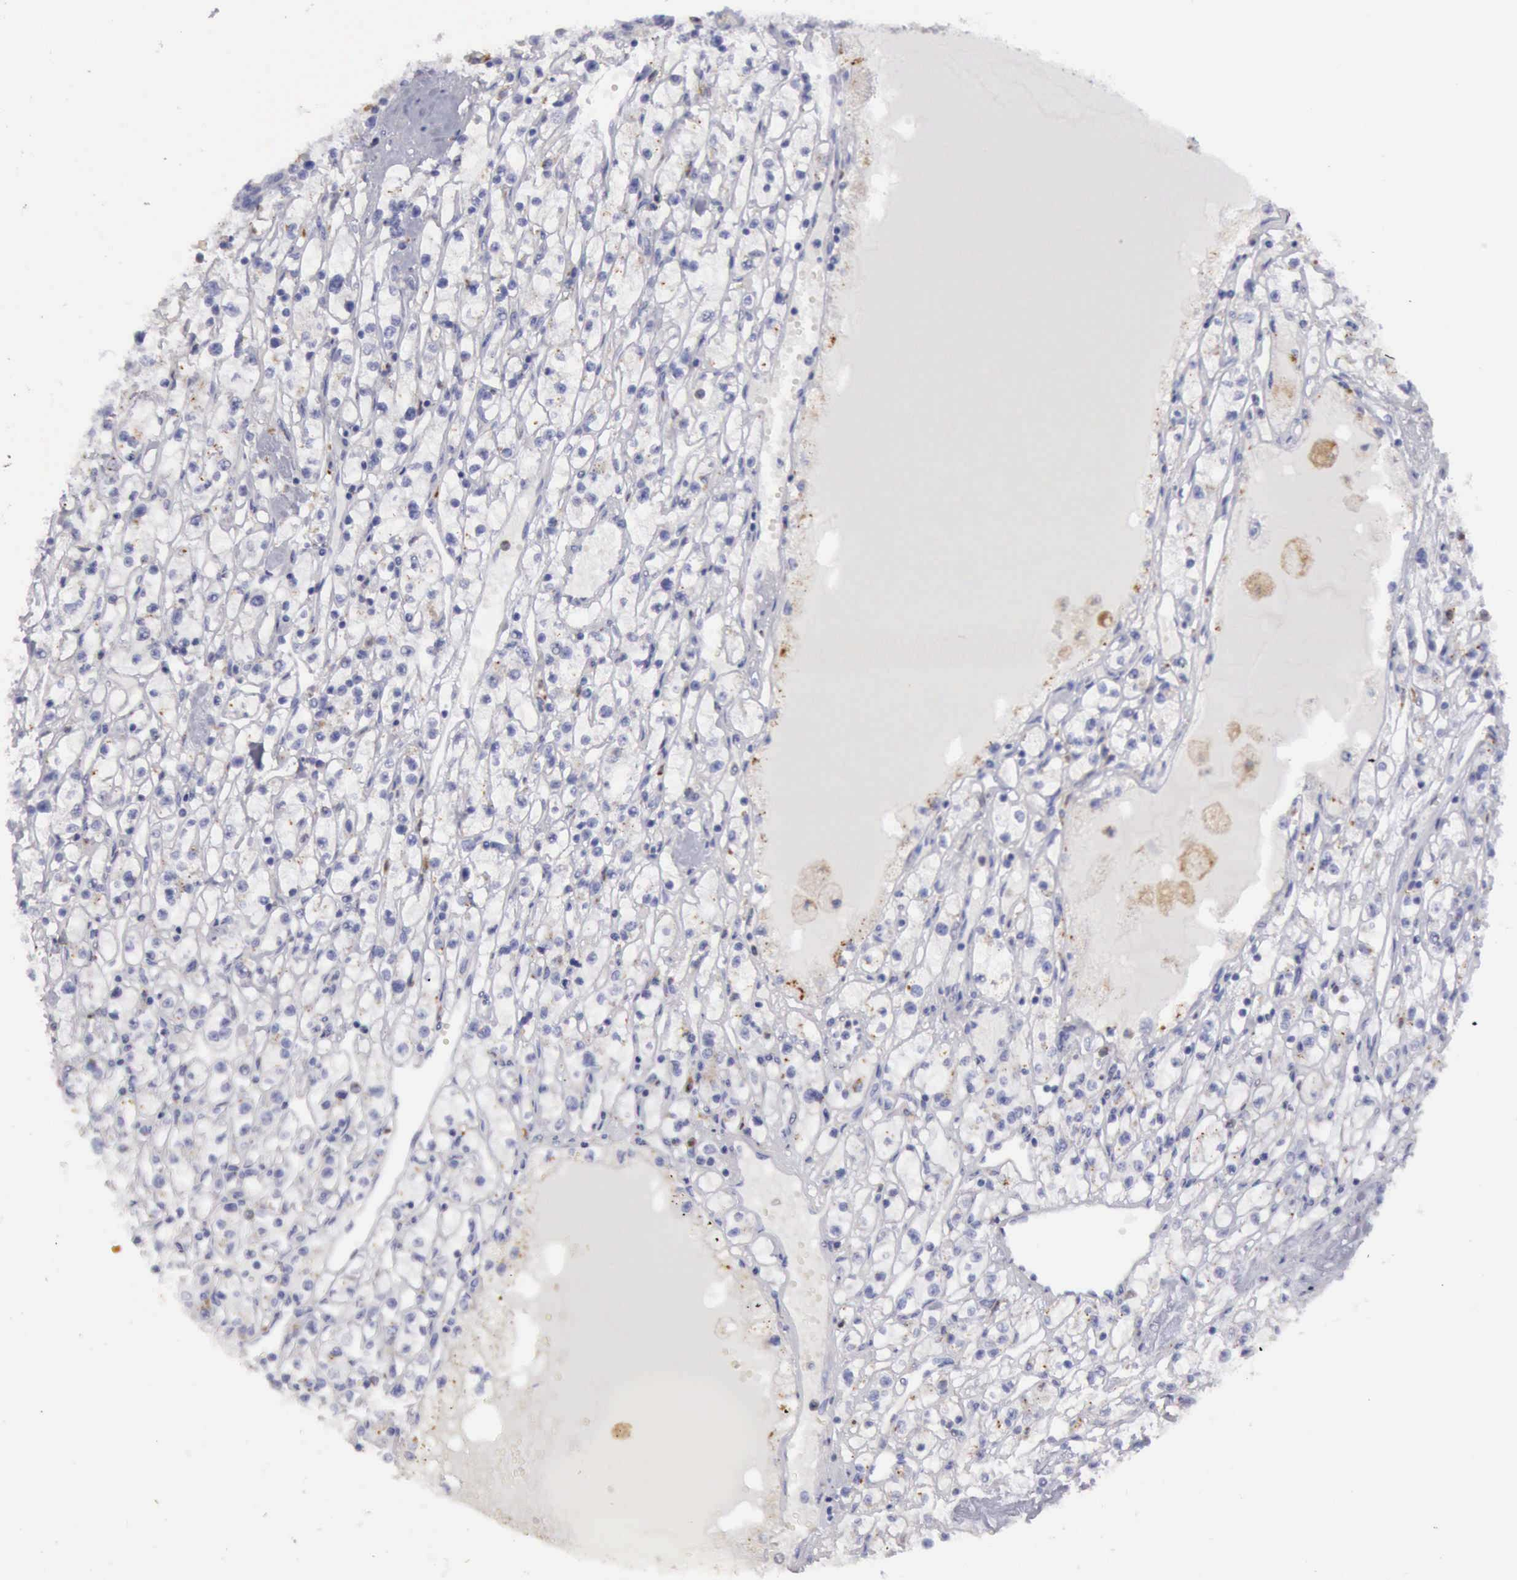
{"staining": {"intensity": "weak", "quantity": "<25%", "location": "cytoplasmic/membranous"}, "tissue": "renal cancer", "cell_type": "Tumor cells", "image_type": "cancer", "snomed": [{"axis": "morphology", "description": "Adenocarcinoma, NOS"}, {"axis": "topography", "description": "Kidney"}], "caption": "This is an IHC image of human renal cancer. There is no staining in tumor cells.", "gene": "CTSS", "patient": {"sex": "male", "age": 56}}